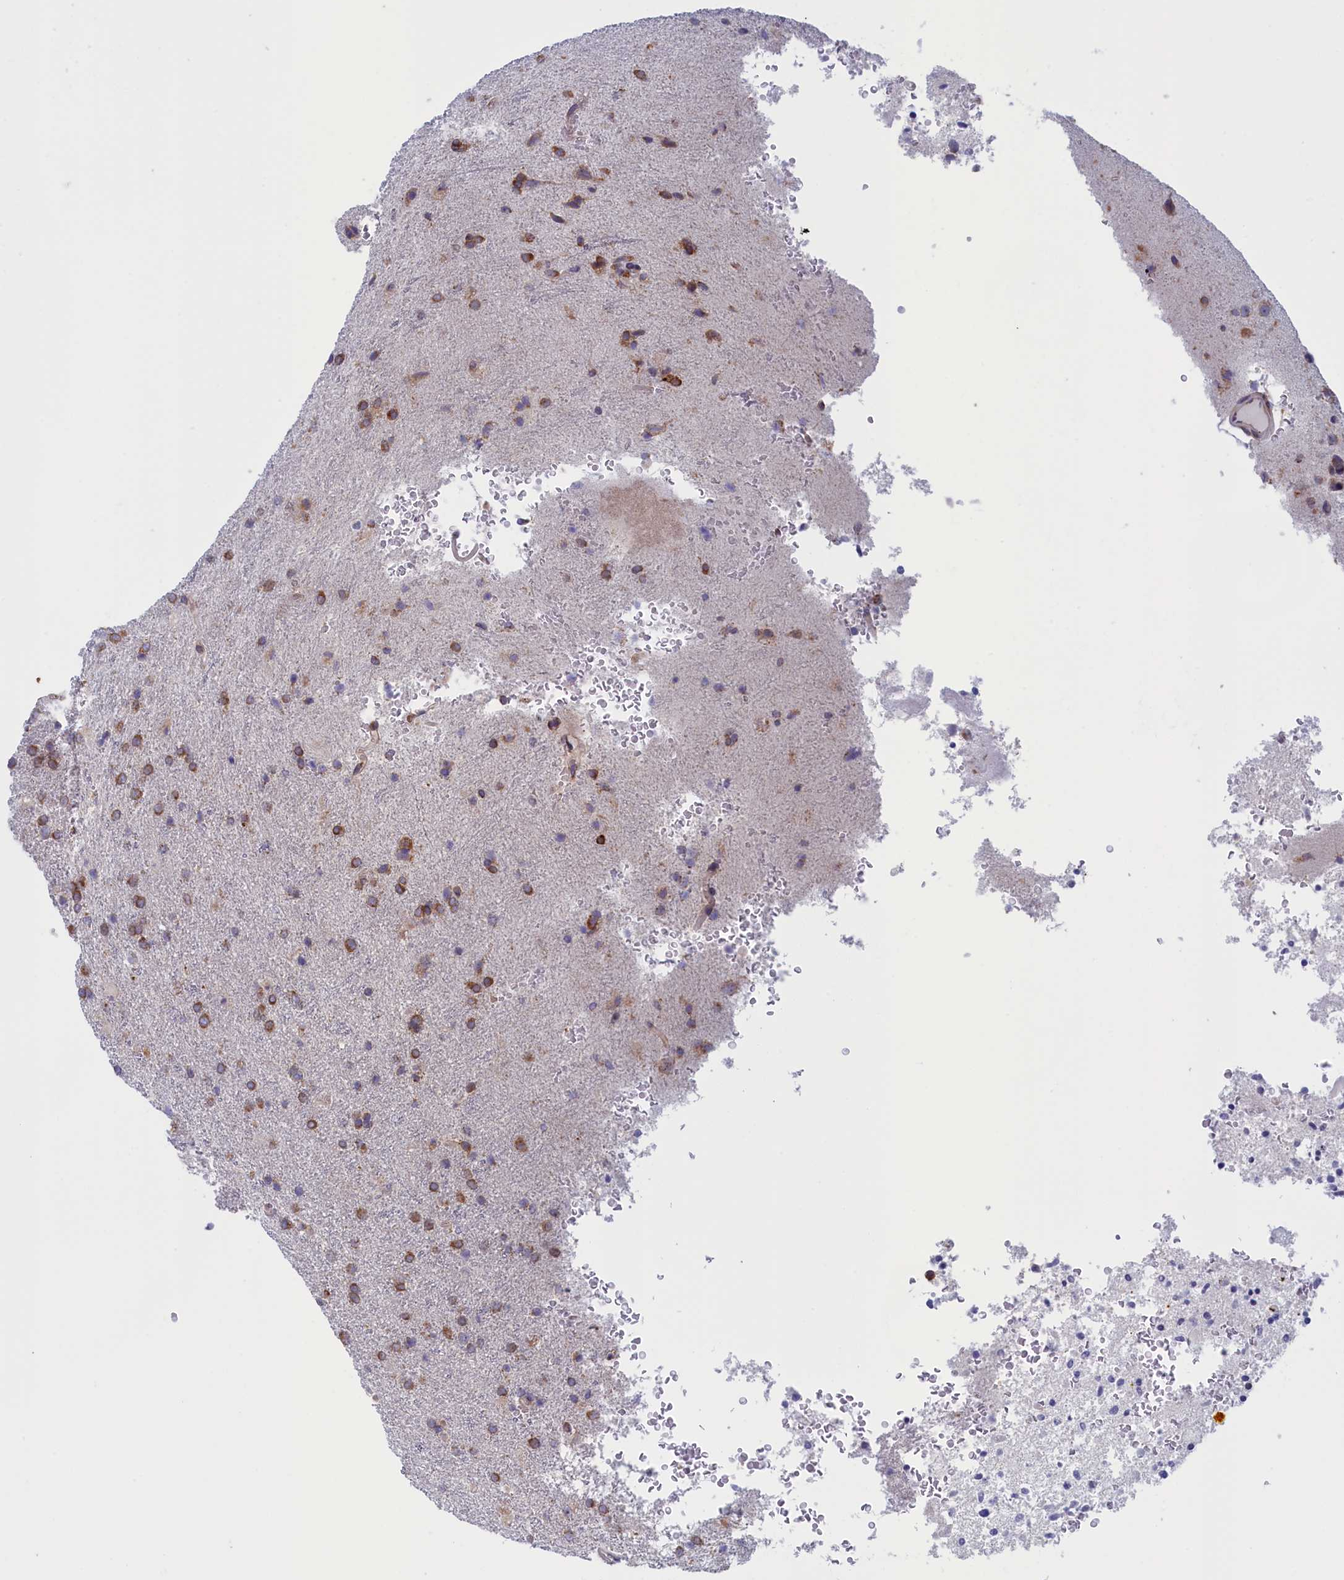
{"staining": {"intensity": "moderate", "quantity": ">75%", "location": "cytoplasmic/membranous"}, "tissue": "glioma", "cell_type": "Tumor cells", "image_type": "cancer", "snomed": [{"axis": "morphology", "description": "Glioma, malignant, High grade"}, {"axis": "topography", "description": "Brain"}], "caption": "IHC (DAB) staining of human glioma demonstrates moderate cytoplasmic/membranous protein positivity in approximately >75% of tumor cells.", "gene": "CCDC68", "patient": {"sex": "female", "age": 74}}